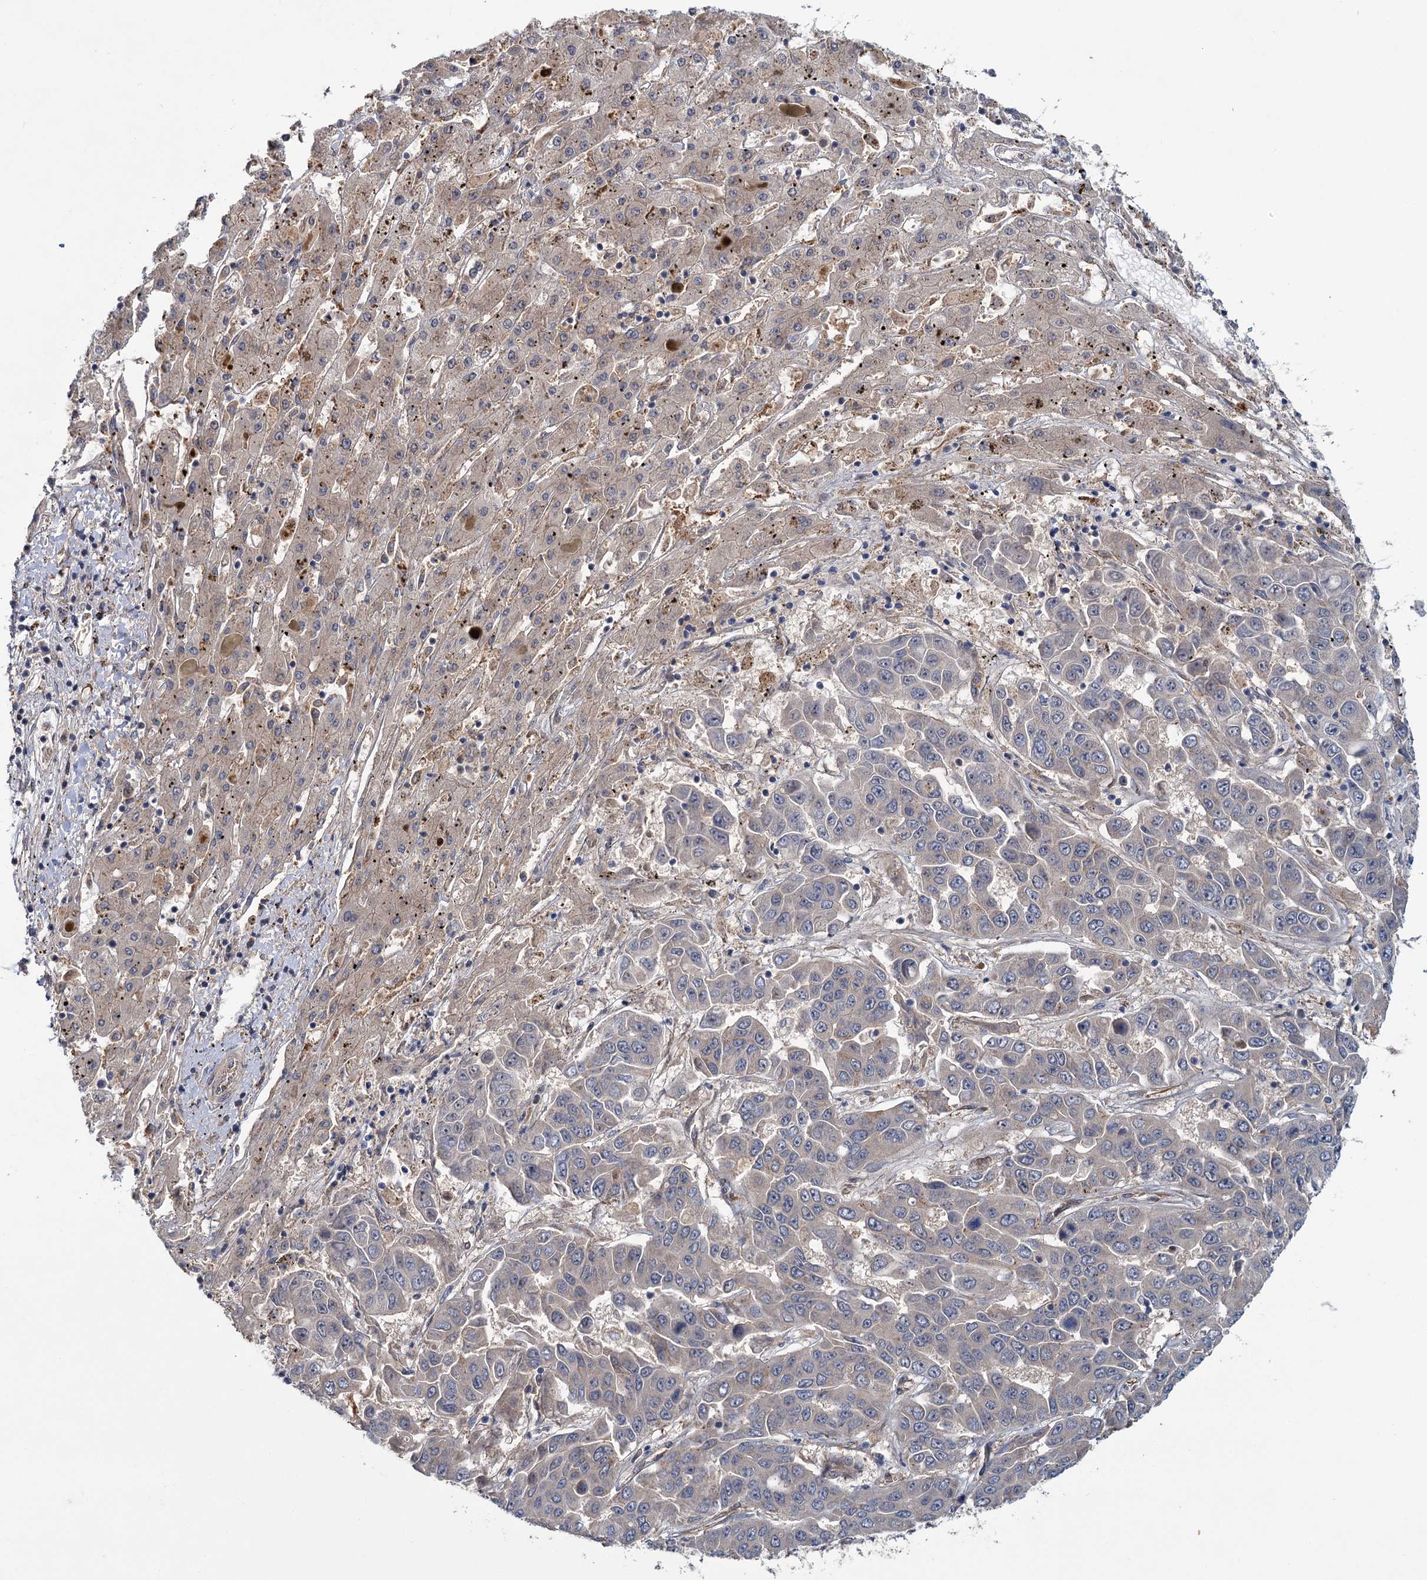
{"staining": {"intensity": "negative", "quantity": "none", "location": "none"}, "tissue": "liver cancer", "cell_type": "Tumor cells", "image_type": "cancer", "snomed": [{"axis": "morphology", "description": "Cholangiocarcinoma"}, {"axis": "topography", "description": "Liver"}], "caption": "This histopathology image is of cholangiocarcinoma (liver) stained with immunohistochemistry to label a protein in brown with the nuclei are counter-stained blue. There is no staining in tumor cells.", "gene": "PKN2", "patient": {"sex": "female", "age": 52}}